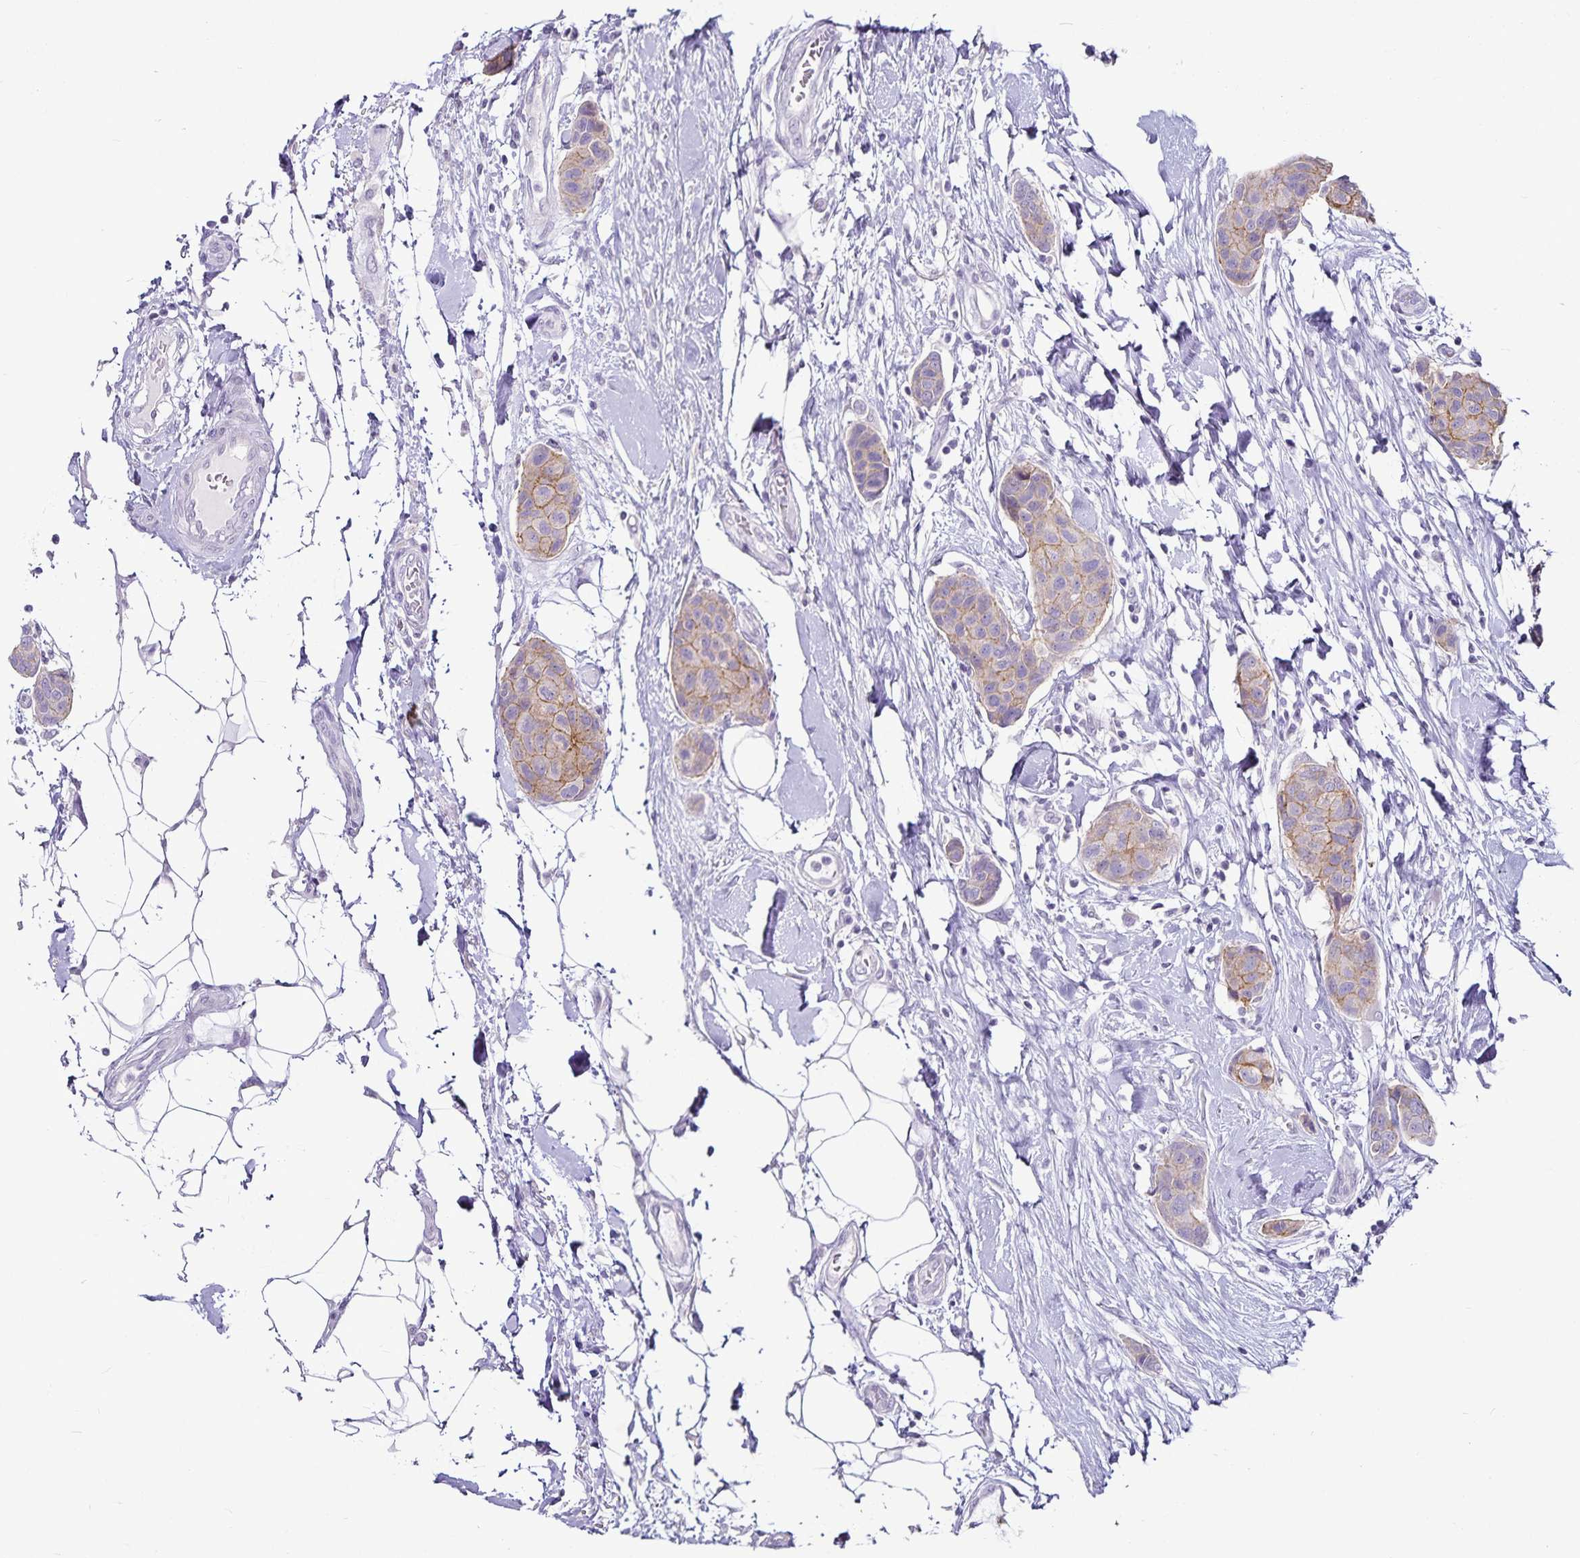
{"staining": {"intensity": "moderate", "quantity": "25%-75%", "location": "cytoplasmic/membranous"}, "tissue": "breast cancer", "cell_type": "Tumor cells", "image_type": "cancer", "snomed": [{"axis": "morphology", "description": "Duct carcinoma"}, {"axis": "topography", "description": "Breast"}, {"axis": "topography", "description": "Lymph node"}], "caption": "This photomicrograph displays immunohistochemistry staining of human breast cancer (intraductal carcinoma), with medium moderate cytoplasmic/membranous positivity in about 25%-75% of tumor cells.", "gene": "CA12", "patient": {"sex": "female", "age": 80}}